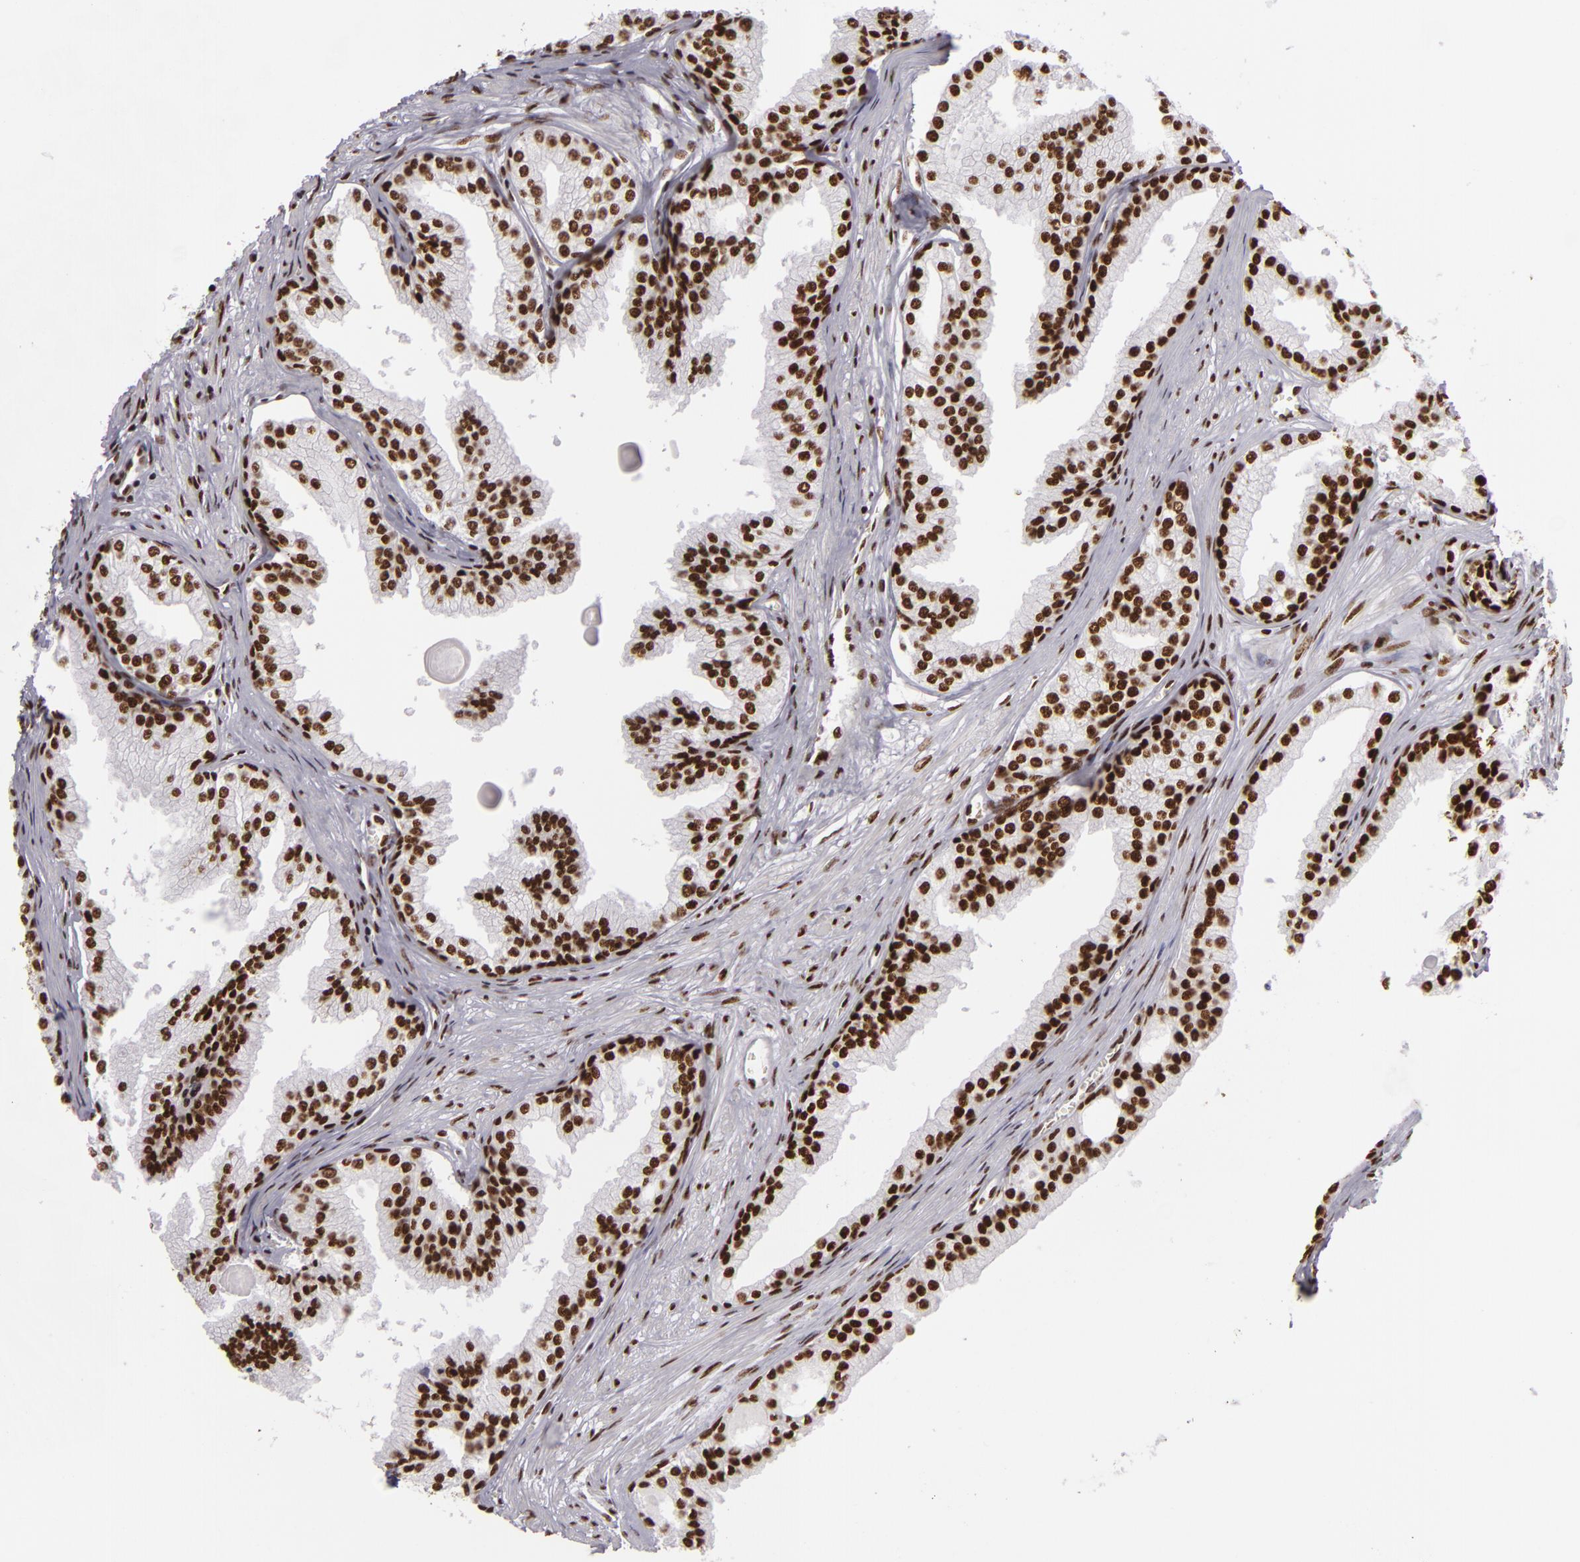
{"staining": {"intensity": "strong", "quantity": ">75%", "location": "nuclear"}, "tissue": "prostate", "cell_type": "Glandular cells", "image_type": "normal", "snomed": [{"axis": "morphology", "description": "Normal tissue, NOS"}, {"axis": "topography", "description": "Prostate"}], "caption": "Immunohistochemical staining of unremarkable human prostate demonstrates >75% levels of strong nuclear protein staining in about >75% of glandular cells. The staining is performed using DAB brown chromogen to label protein expression. The nuclei are counter-stained blue using hematoxylin.", "gene": "SAFB", "patient": {"sex": "male", "age": 68}}